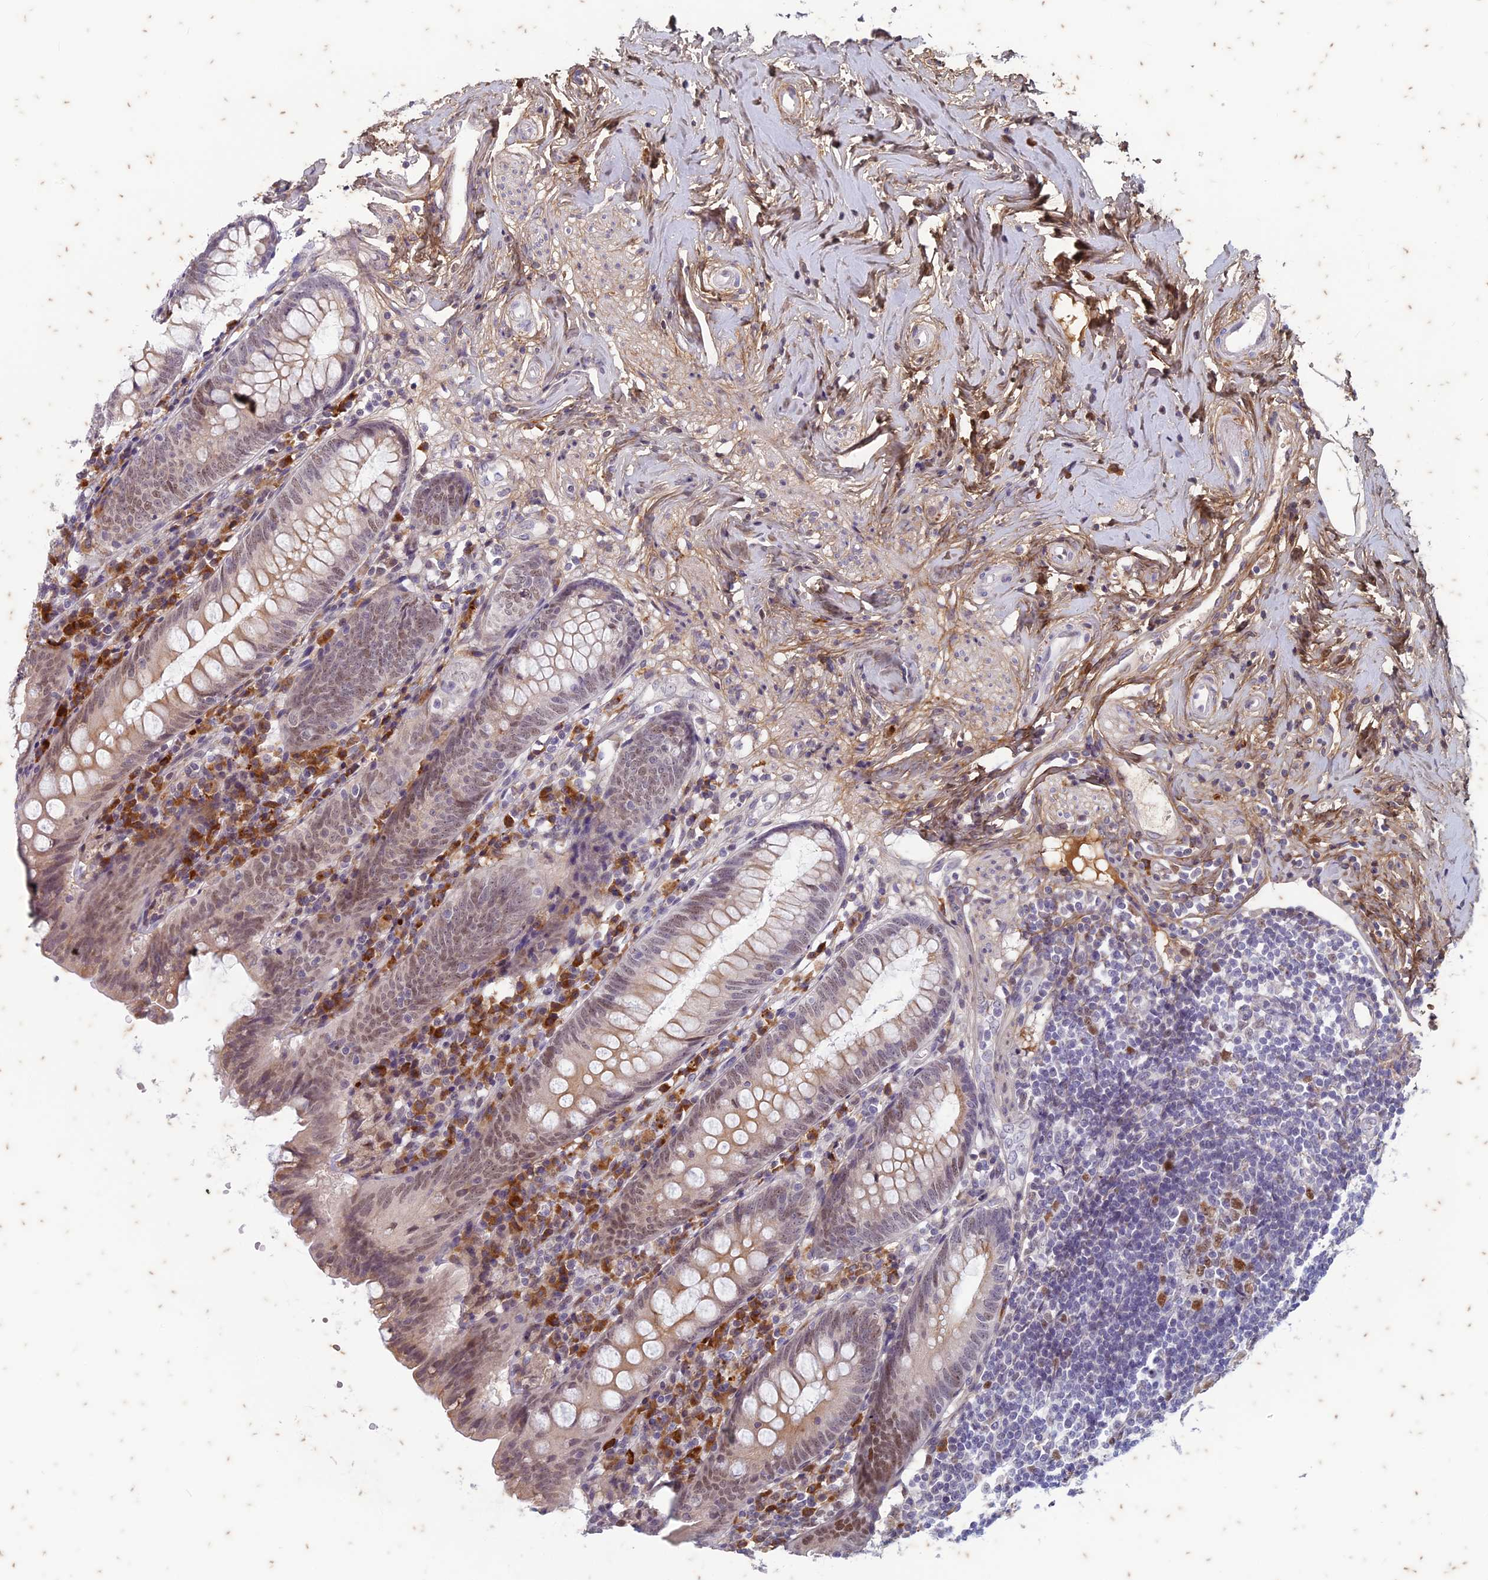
{"staining": {"intensity": "moderate", "quantity": ">75%", "location": "nuclear"}, "tissue": "appendix", "cell_type": "Glandular cells", "image_type": "normal", "snomed": [{"axis": "morphology", "description": "Normal tissue, NOS"}, {"axis": "topography", "description": "Appendix"}], "caption": "Moderate nuclear expression for a protein is appreciated in about >75% of glandular cells of unremarkable appendix using immunohistochemistry.", "gene": "PABPN1L", "patient": {"sex": "female", "age": 54}}